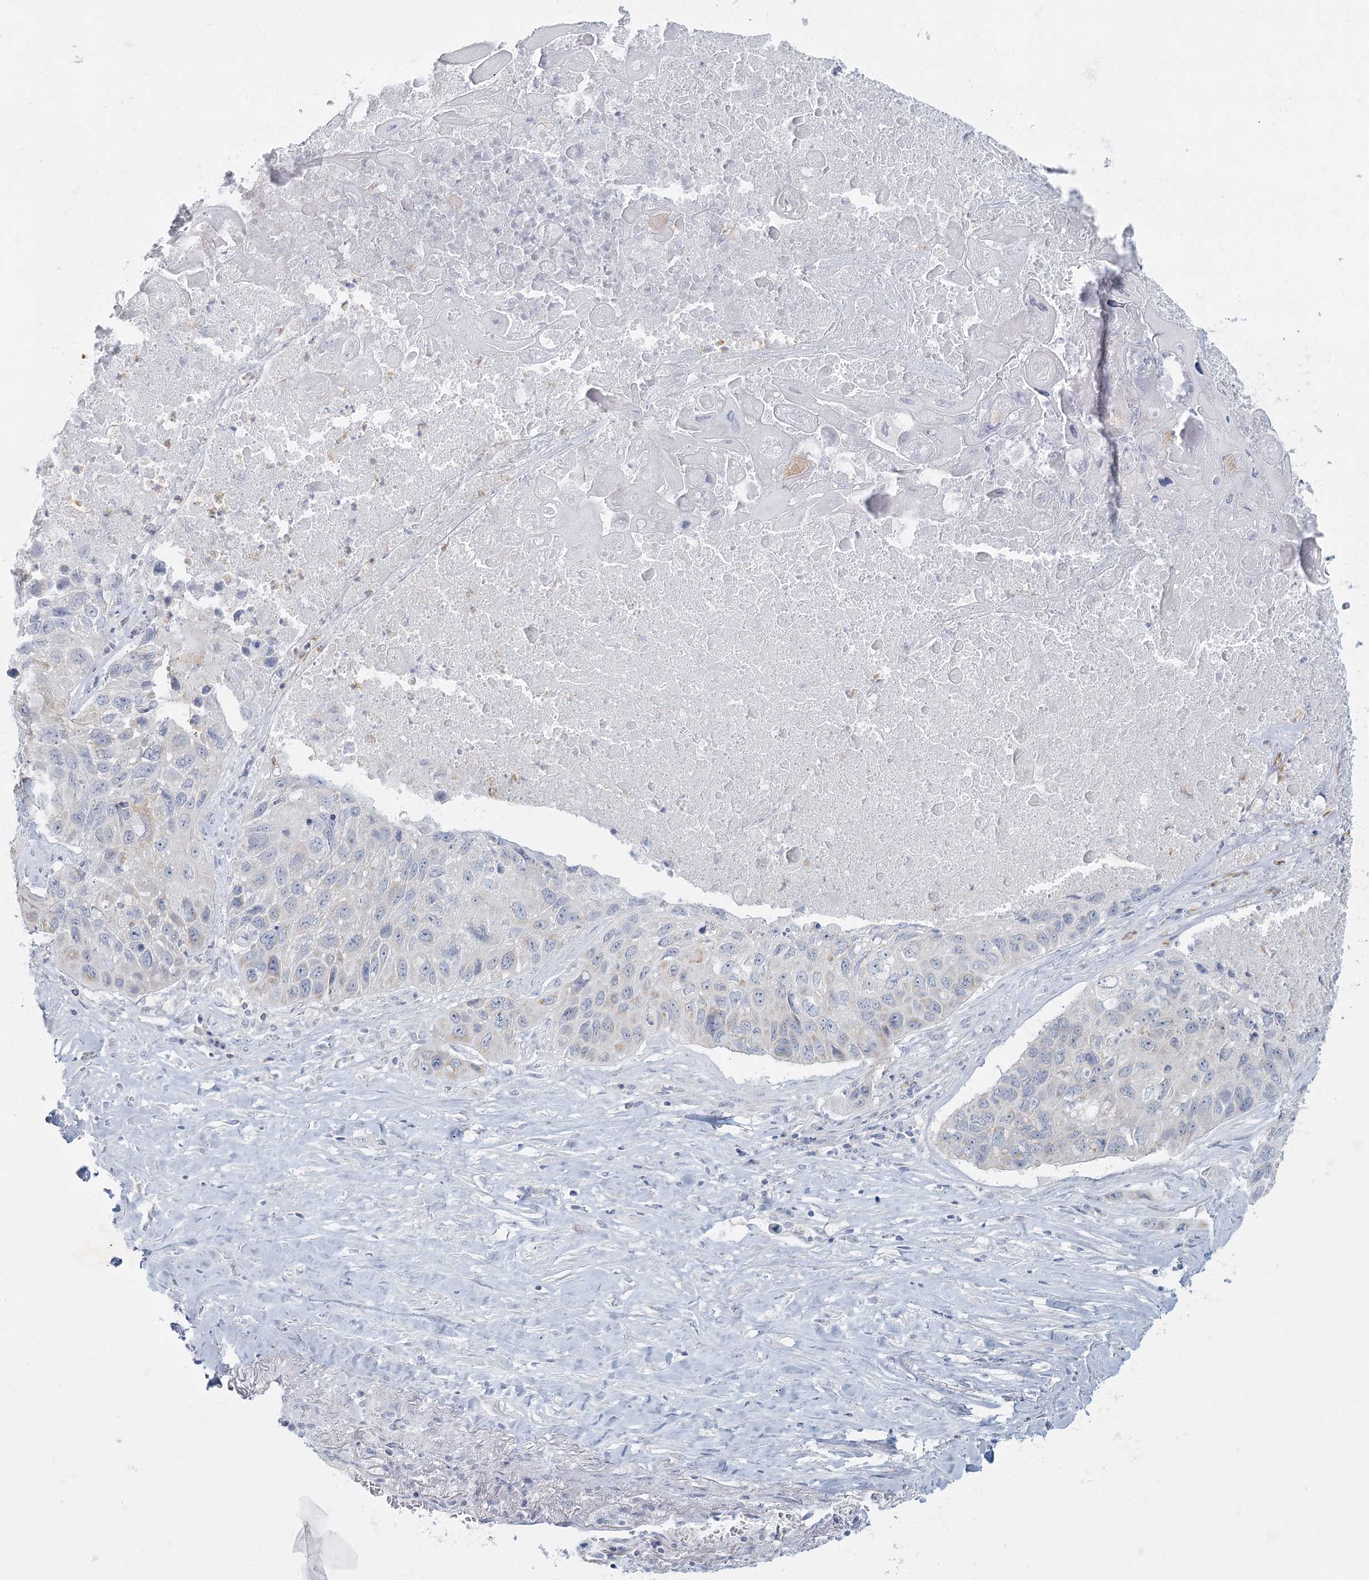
{"staining": {"intensity": "negative", "quantity": "none", "location": "none"}, "tissue": "lung cancer", "cell_type": "Tumor cells", "image_type": "cancer", "snomed": [{"axis": "morphology", "description": "Squamous cell carcinoma, NOS"}, {"axis": "topography", "description": "Lung"}], "caption": "The immunohistochemistry (IHC) photomicrograph has no significant expression in tumor cells of lung squamous cell carcinoma tissue.", "gene": "FAM110C", "patient": {"sex": "male", "age": 61}}